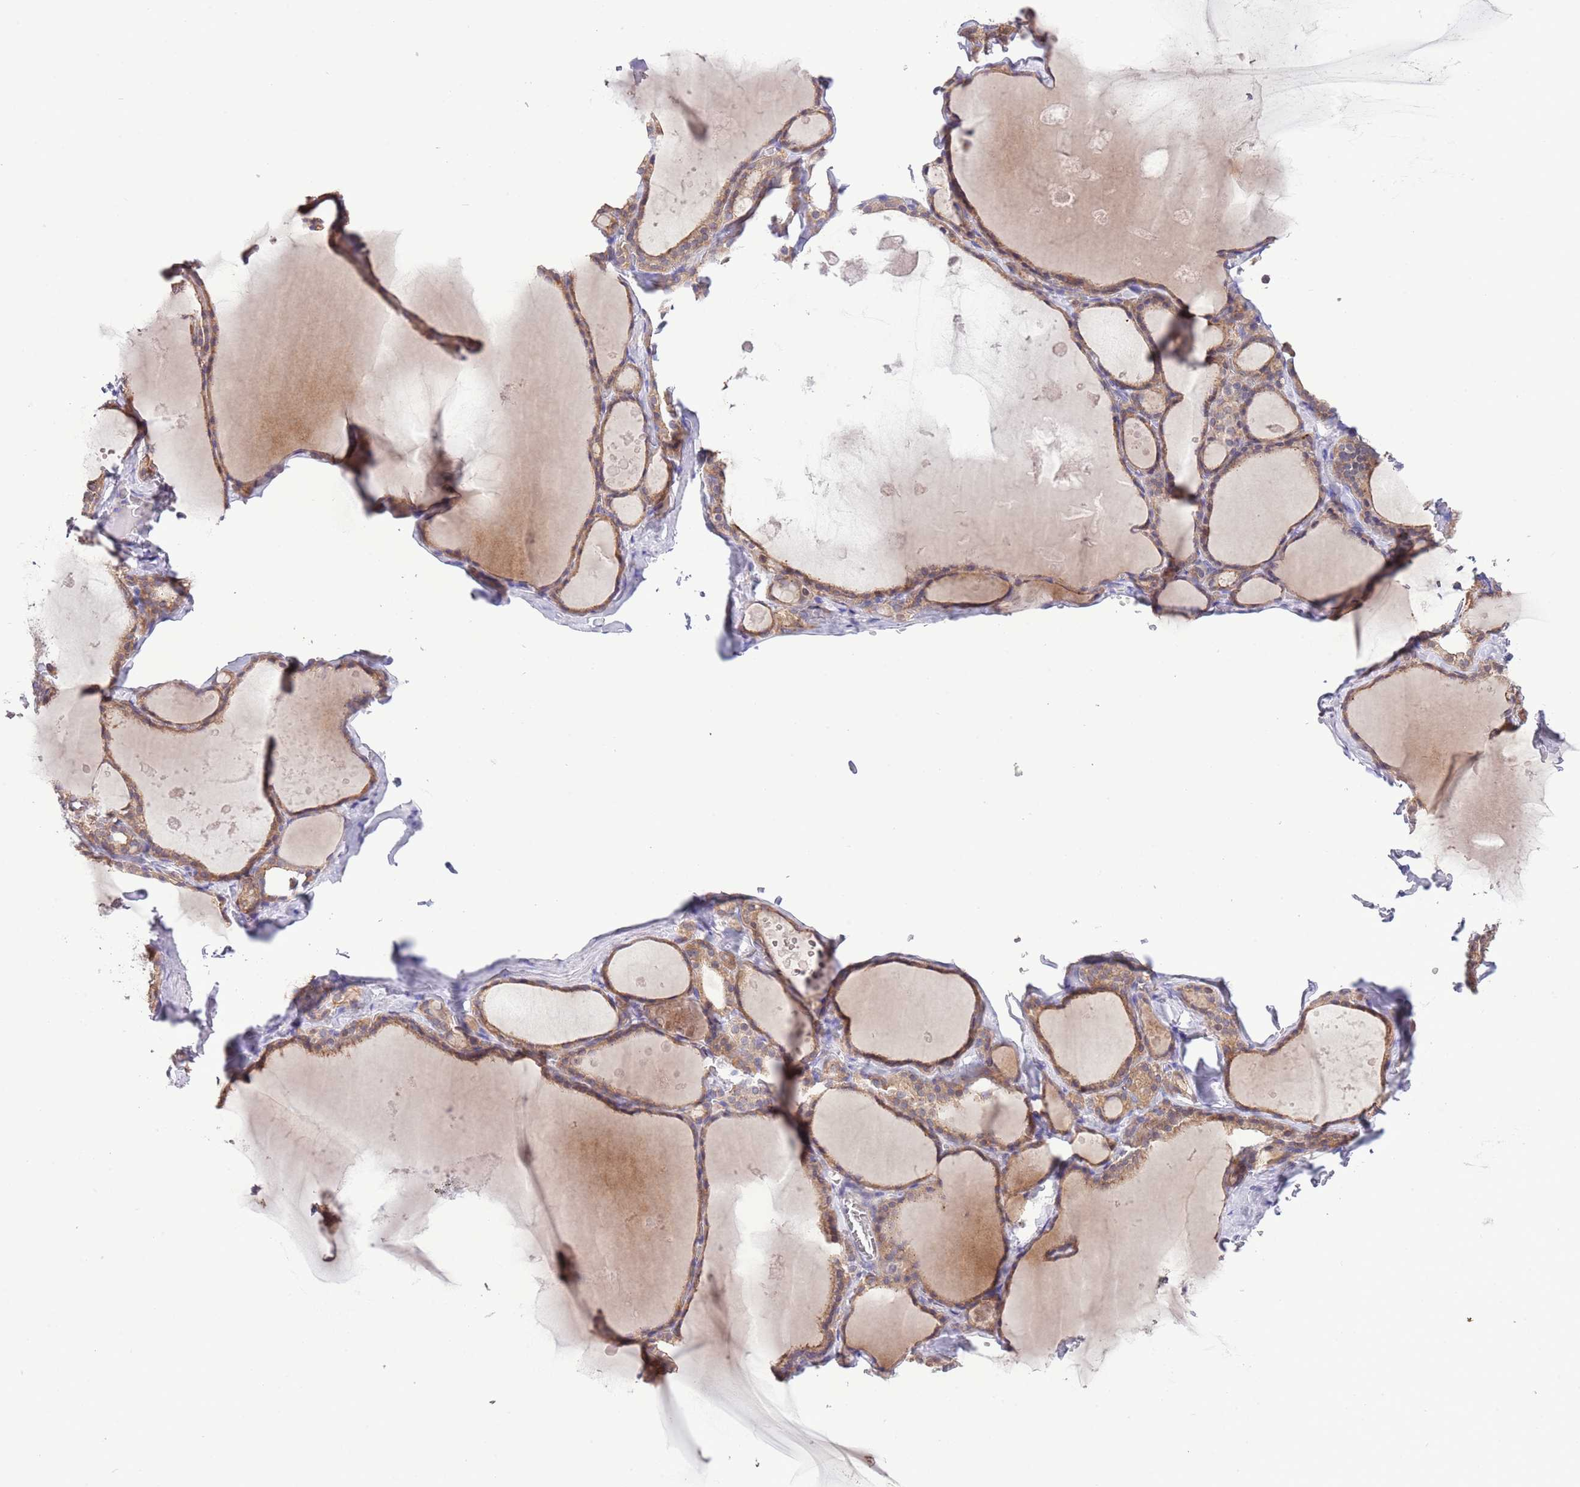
{"staining": {"intensity": "moderate", "quantity": ">75%", "location": "cytoplasmic/membranous"}, "tissue": "thyroid gland", "cell_type": "Glandular cells", "image_type": "normal", "snomed": [{"axis": "morphology", "description": "Normal tissue, NOS"}, {"axis": "topography", "description": "Thyroid gland"}], "caption": "Glandular cells exhibit medium levels of moderate cytoplasmic/membranous positivity in approximately >75% of cells in benign human thyroid gland.", "gene": "PRR32", "patient": {"sex": "male", "age": 56}}